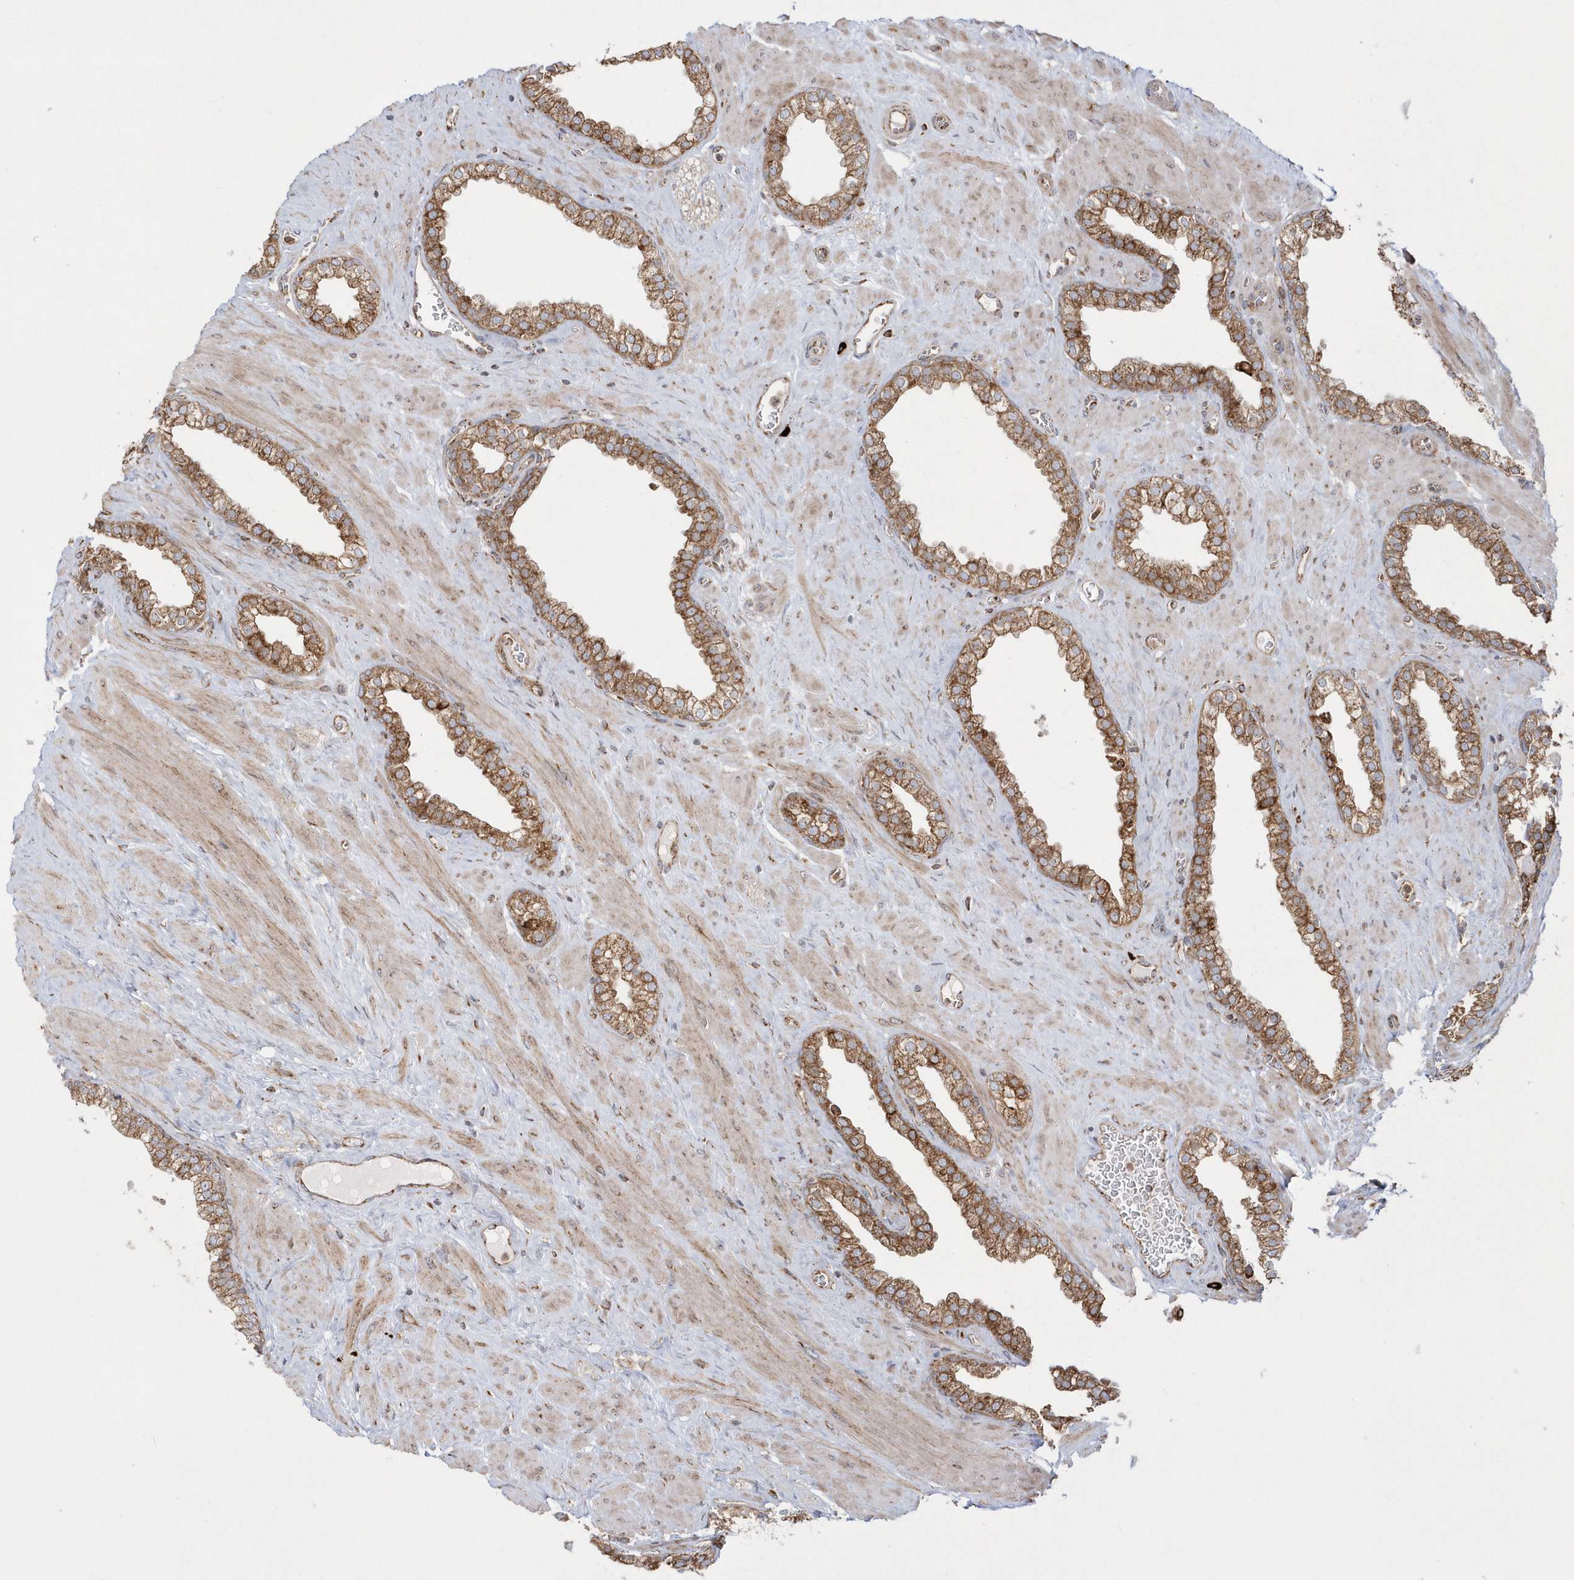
{"staining": {"intensity": "moderate", "quantity": ">75%", "location": "cytoplasmic/membranous"}, "tissue": "prostate", "cell_type": "Glandular cells", "image_type": "normal", "snomed": [{"axis": "morphology", "description": "Normal tissue, NOS"}, {"axis": "morphology", "description": "Urothelial carcinoma, Low grade"}, {"axis": "topography", "description": "Urinary bladder"}, {"axis": "topography", "description": "Prostate"}], "caption": "Benign prostate reveals moderate cytoplasmic/membranous expression in about >75% of glandular cells The staining is performed using DAB brown chromogen to label protein expression. The nuclei are counter-stained blue using hematoxylin..", "gene": "SH3BP2", "patient": {"sex": "male", "age": 60}}